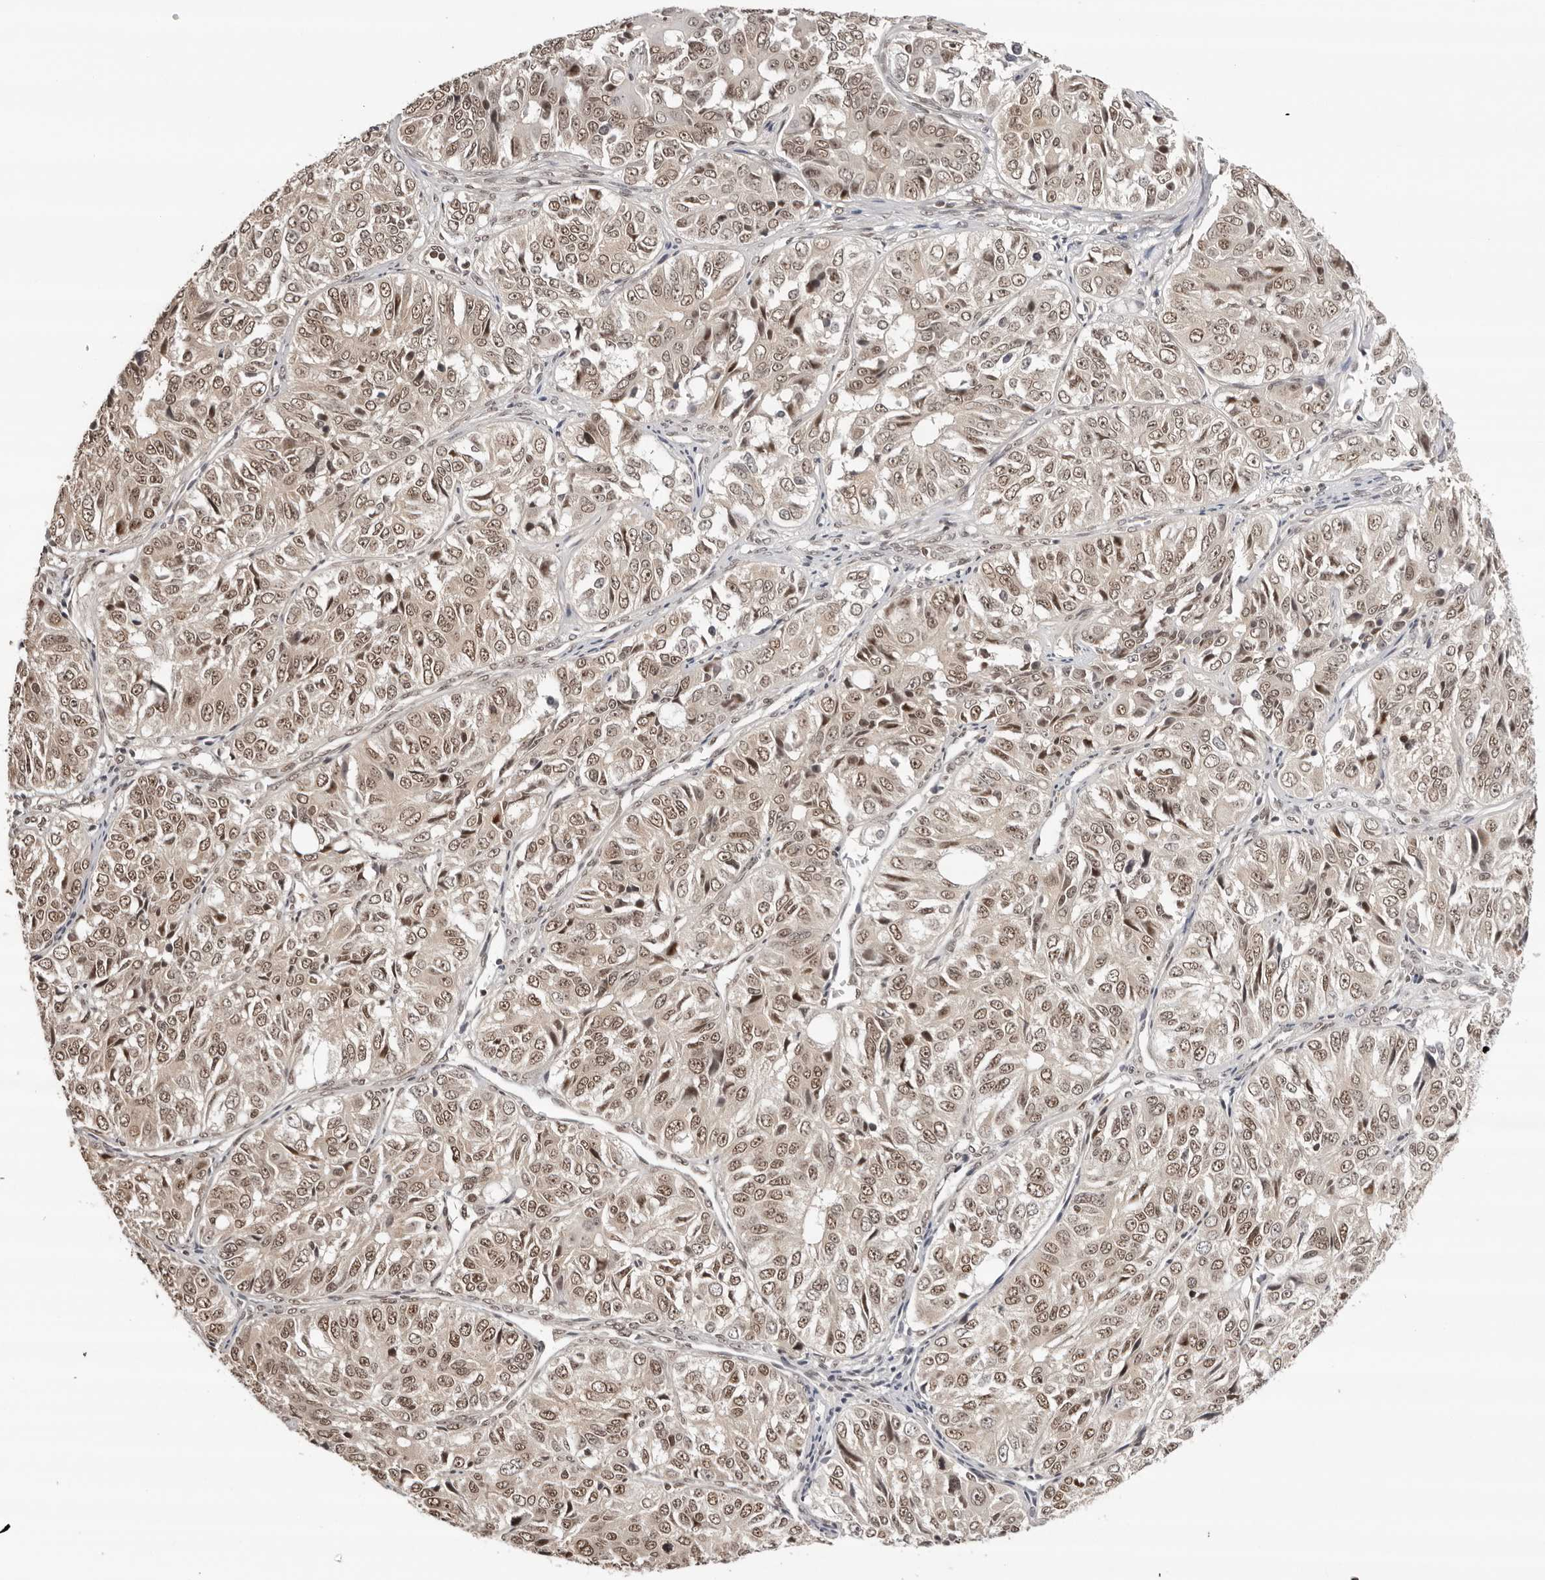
{"staining": {"intensity": "weak", "quantity": ">75%", "location": "nuclear"}, "tissue": "ovarian cancer", "cell_type": "Tumor cells", "image_type": "cancer", "snomed": [{"axis": "morphology", "description": "Carcinoma, endometroid"}, {"axis": "topography", "description": "Ovary"}], "caption": "Brown immunohistochemical staining in ovarian endometroid carcinoma displays weak nuclear expression in approximately >75% of tumor cells. The staining was performed using DAB (3,3'-diaminobenzidine), with brown indicating positive protein expression. Nuclei are stained blue with hematoxylin.", "gene": "SDE2", "patient": {"sex": "female", "age": 51}}